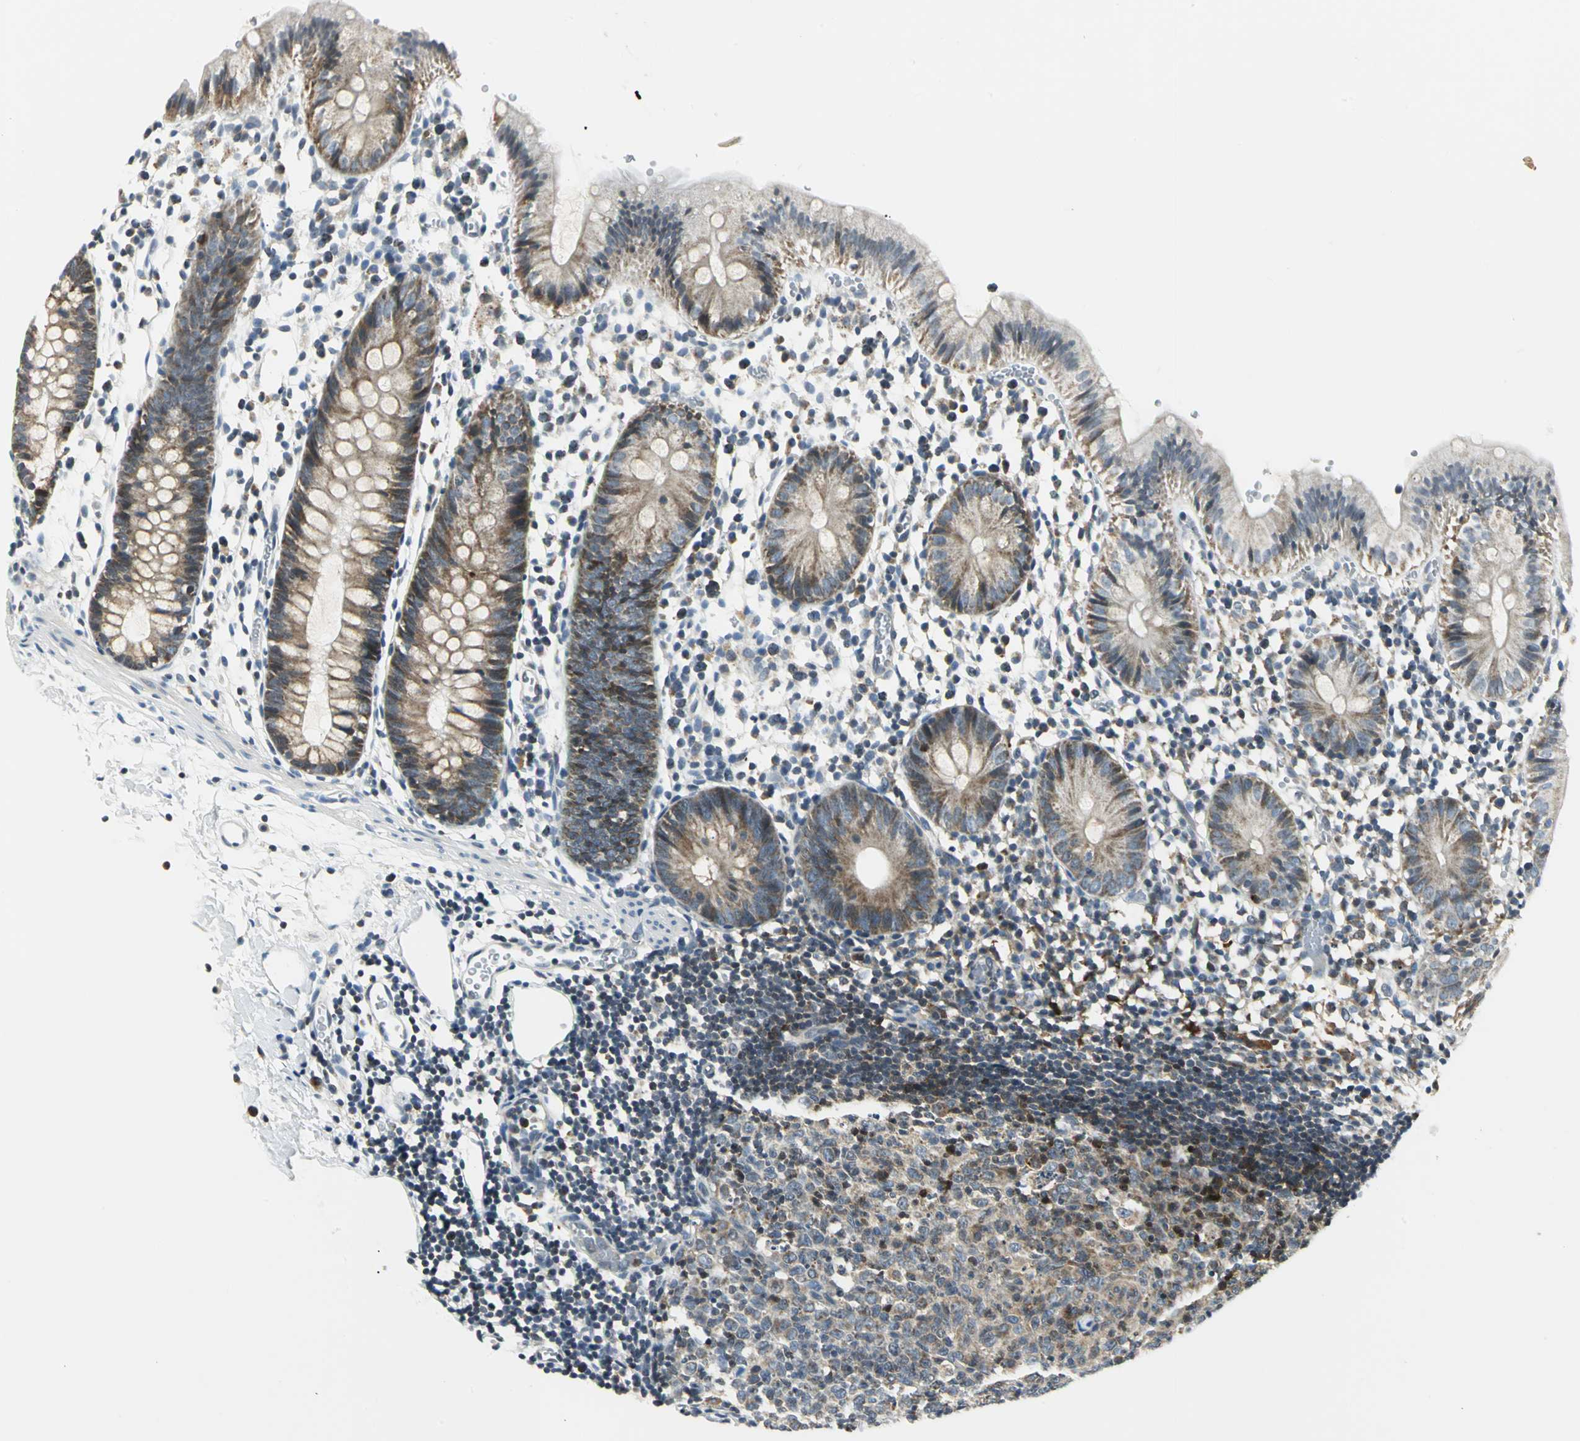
{"staining": {"intensity": "negative", "quantity": "none", "location": "none"}, "tissue": "colon", "cell_type": "Endothelial cells", "image_type": "normal", "snomed": [{"axis": "morphology", "description": "Normal tissue, NOS"}, {"axis": "topography", "description": "Colon"}], "caption": "DAB (3,3'-diaminobenzidine) immunohistochemical staining of unremarkable human colon shows no significant staining in endothelial cells. (IHC, brightfield microscopy, high magnification).", "gene": "USP40", "patient": {"sex": "male", "age": 14}}